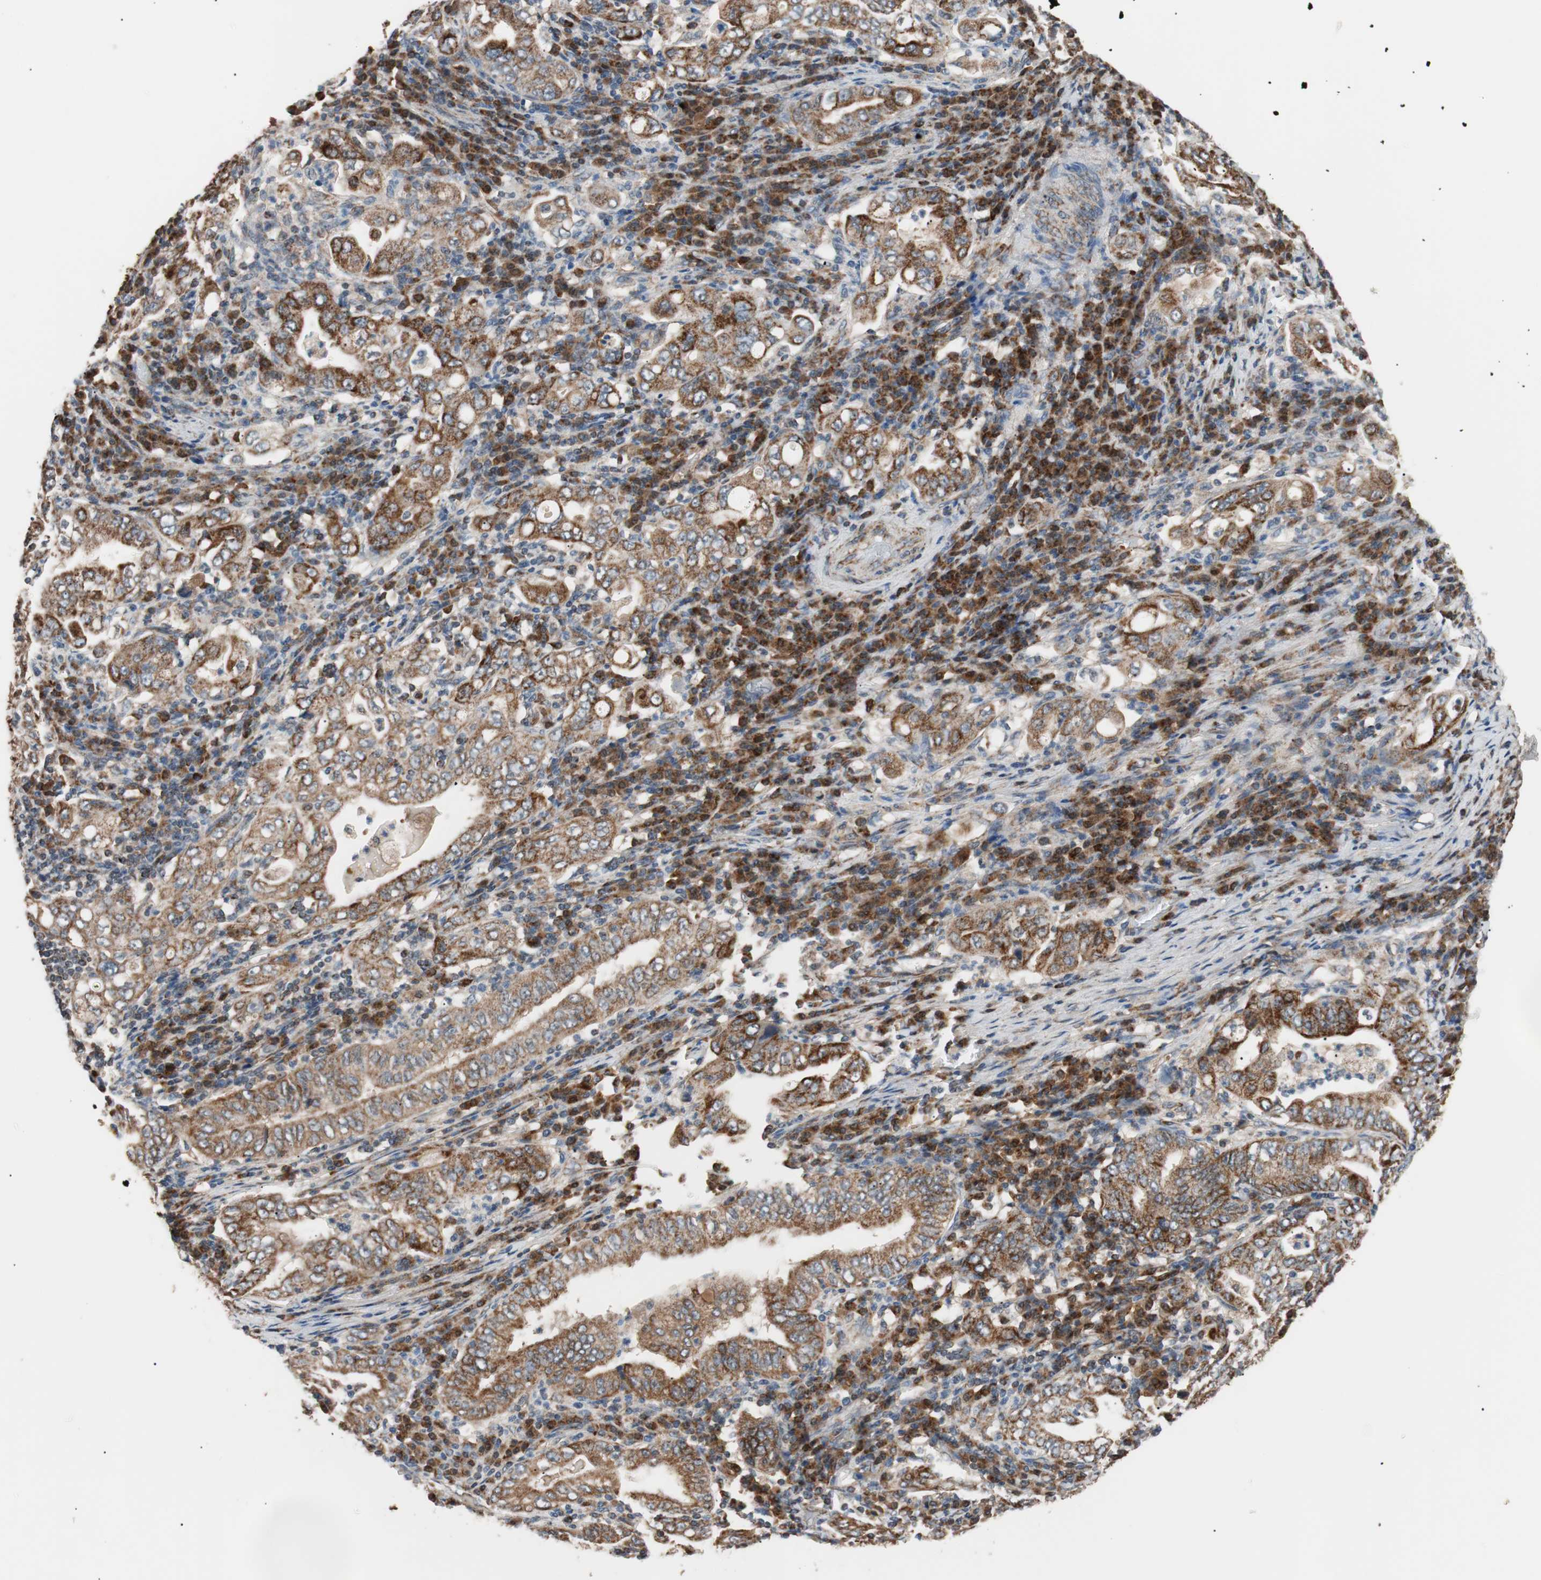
{"staining": {"intensity": "strong", "quantity": ">75%", "location": "cytoplasmic/membranous"}, "tissue": "stomach cancer", "cell_type": "Tumor cells", "image_type": "cancer", "snomed": [{"axis": "morphology", "description": "Normal tissue, NOS"}, {"axis": "morphology", "description": "Adenocarcinoma, NOS"}, {"axis": "topography", "description": "Esophagus"}, {"axis": "topography", "description": "Stomach, upper"}, {"axis": "topography", "description": "Peripheral nerve tissue"}], "caption": "High-power microscopy captured an IHC micrograph of stomach cancer (adenocarcinoma), revealing strong cytoplasmic/membranous positivity in approximately >75% of tumor cells.", "gene": "PITRM1", "patient": {"sex": "male", "age": 62}}